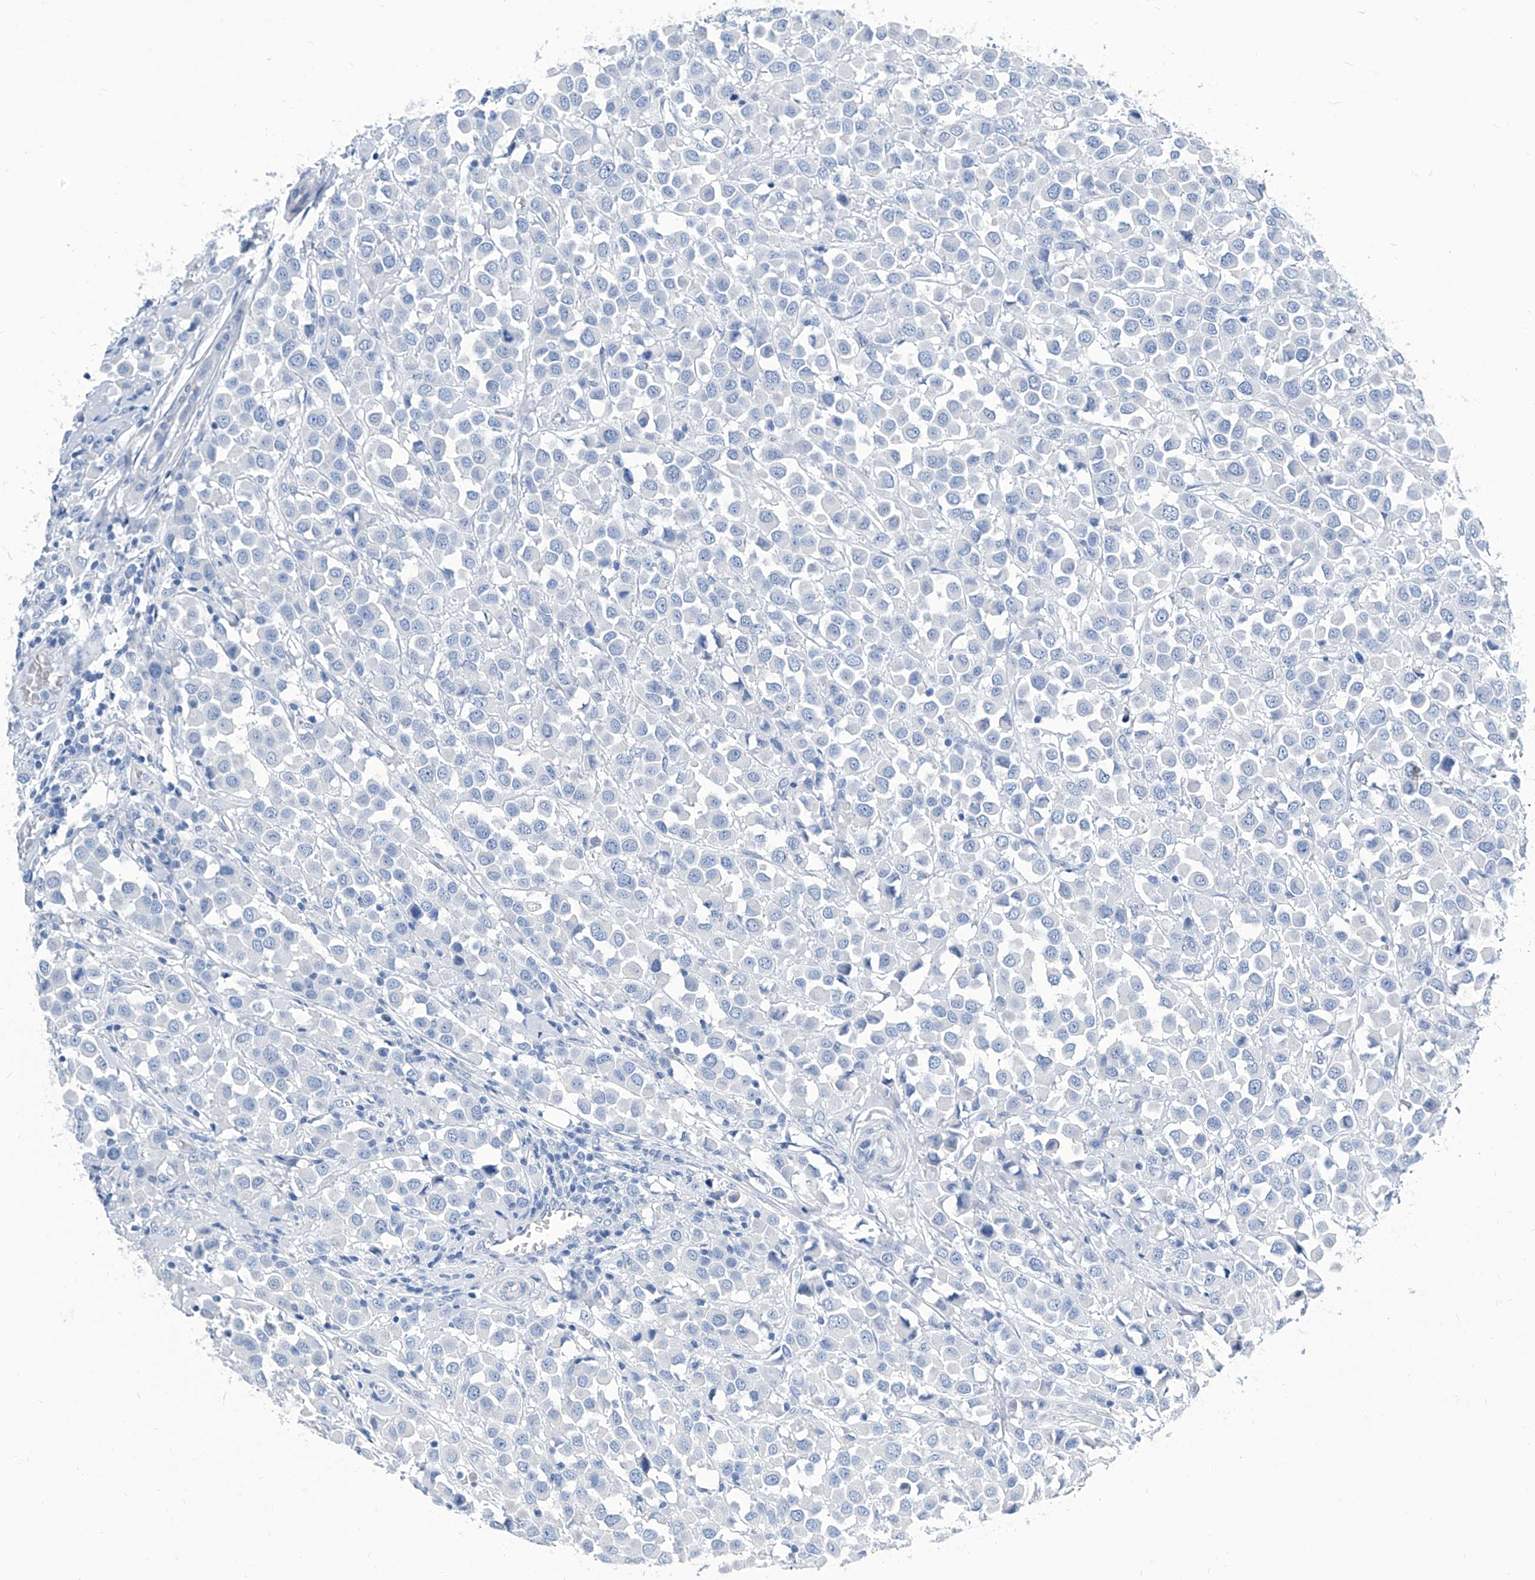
{"staining": {"intensity": "negative", "quantity": "none", "location": "none"}, "tissue": "breast cancer", "cell_type": "Tumor cells", "image_type": "cancer", "snomed": [{"axis": "morphology", "description": "Duct carcinoma"}, {"axis": "topography", "description": "Breast"}], "caption": "High power microscopy image of an immunohistochemistry (IHC) micrograph of breast intraductal carcinoma, revealing no significant expression in tumor cells.", "gene": "ZNF519", "patient": {"sex": "female", "age": 61}}